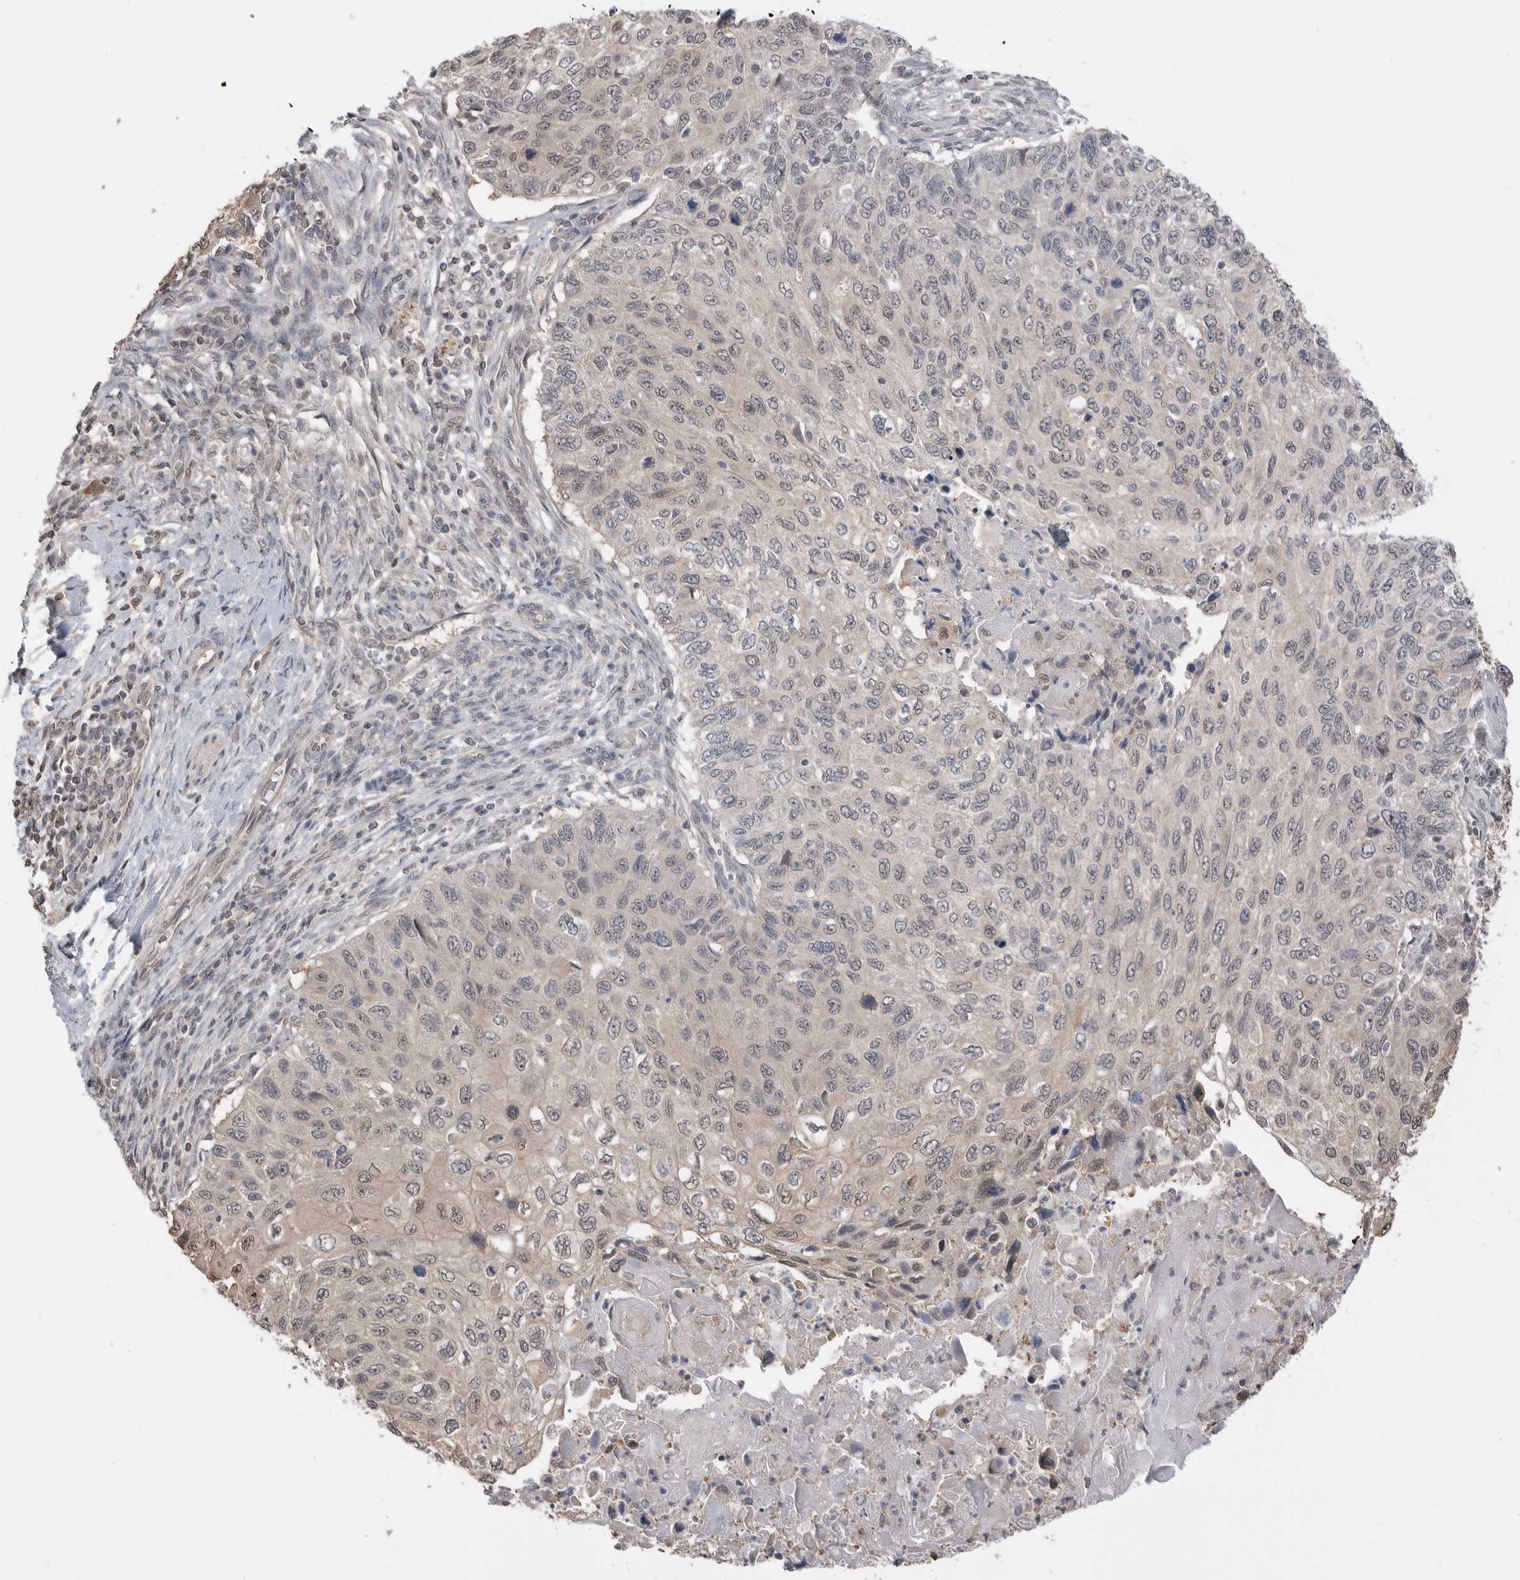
{"staining": {"intensity": "weak", "quantity": "25%-75%", "location": "nuclear"}, "tissue": "cervical cancer", "cell_type": "Tumor cells", "image_type": "cancer", "snomed": [{"axis": "morphology", "description": "Squamous cell carcinoma, NOS"}, {"axis": "topography", "description": "Cervix"}], "caption": "Weak nuclear positivity is identified in approximately 25%-75% of tumor cells in cervical cancer (squamous cell carcinoma). (IHC, brightfield microscopy, high magnification).", "gene": "PEAK1", "patient": {"sex": "female", "age": 70}}